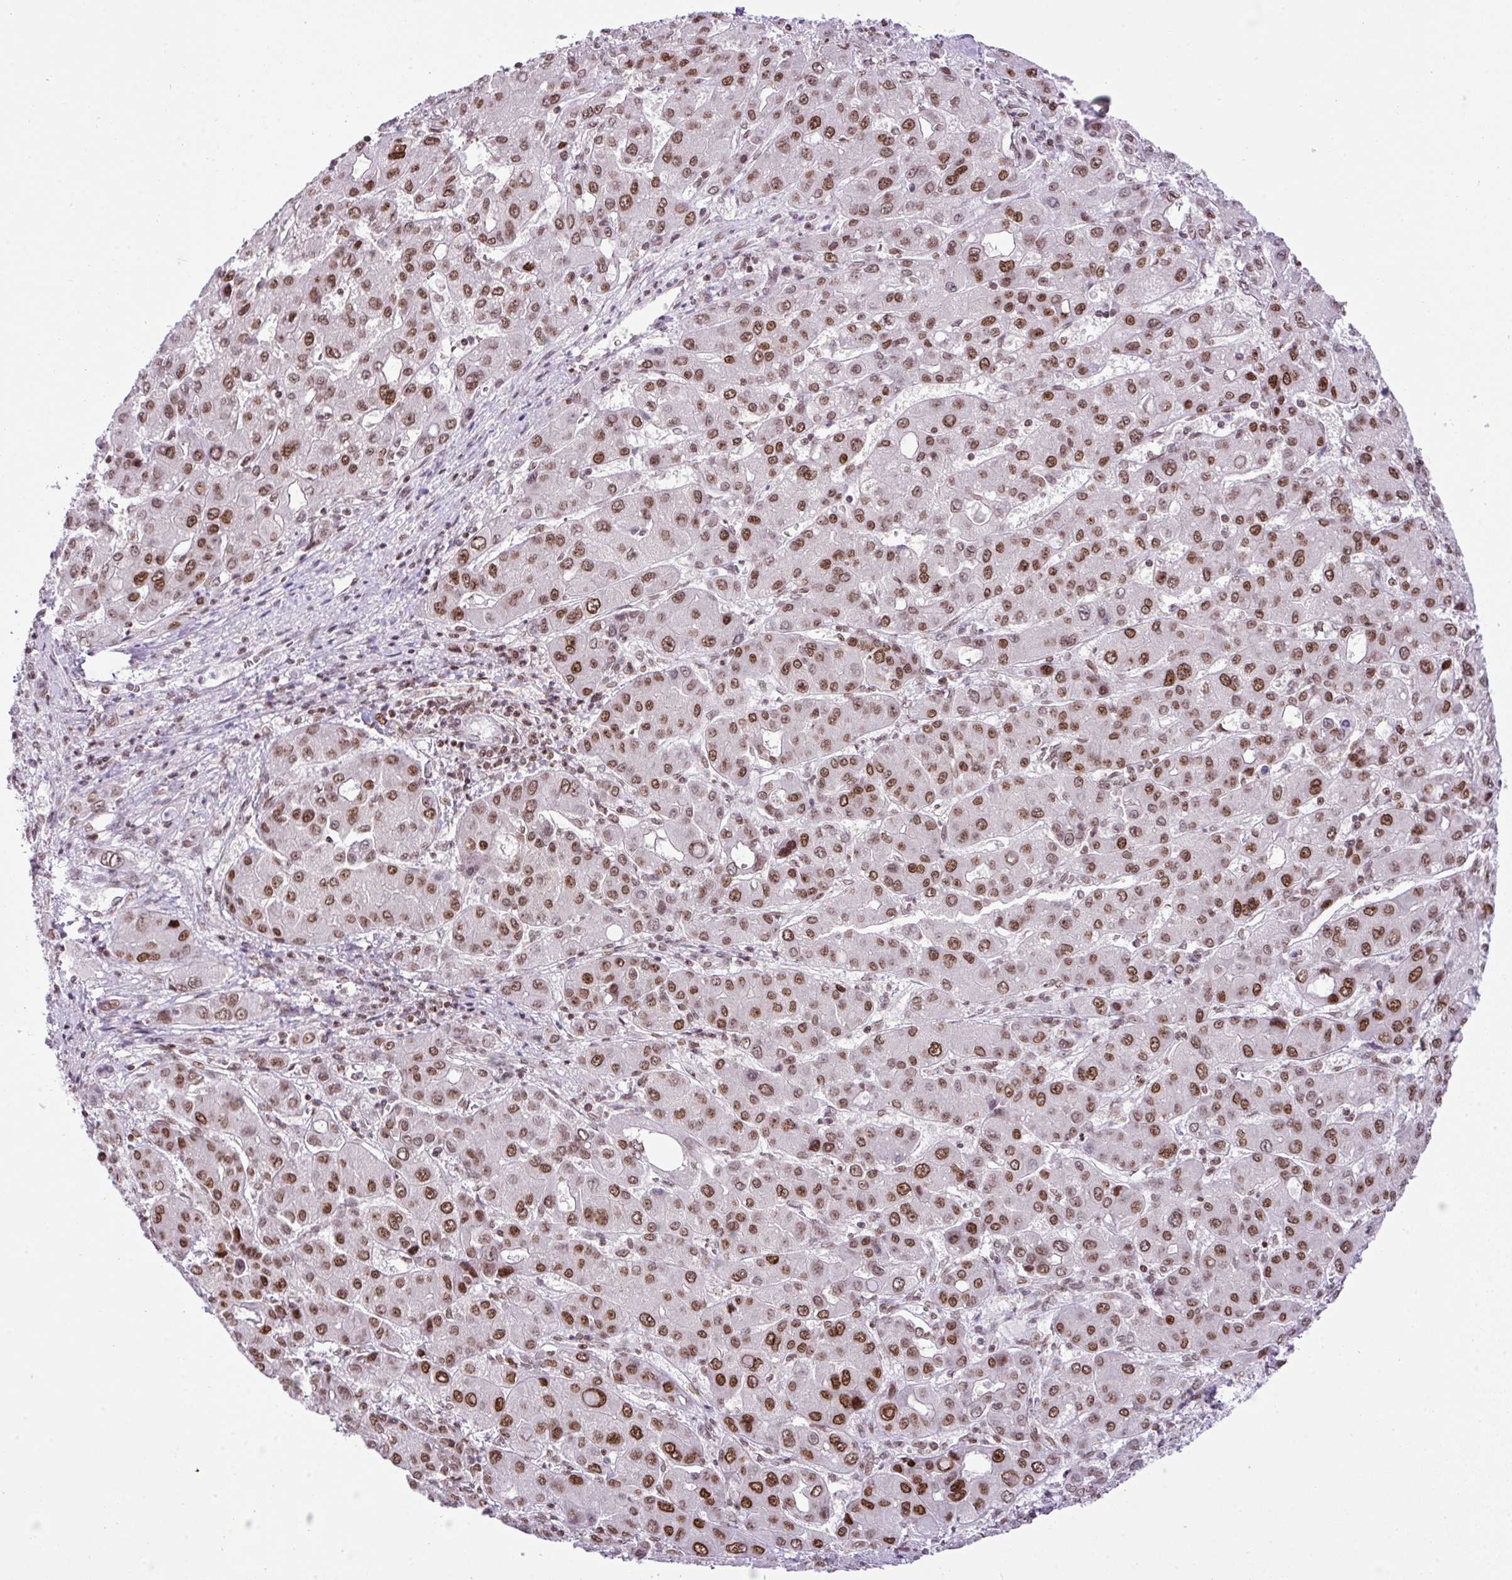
{"staining": {"intensity": "moderate", "quantity": ">75%", "location": "nuclear"}, "tissue": "liver cancer", "cell_type": "Tumor cells", "image_type": "cancer", "snomed": [{"axis": "morphology", "description": "Carcinoma, Hepatocellular, NOS"}, {"axis": "topography", "description": "Liver"}], "caption": "Liver cancer was stained to show a protein in brown. There is medium levels of moderate nuclear expression in approximately >75% of tumor cells.", "gene": "CCDC137", "patient": {"sex": "male", "age": 55}}